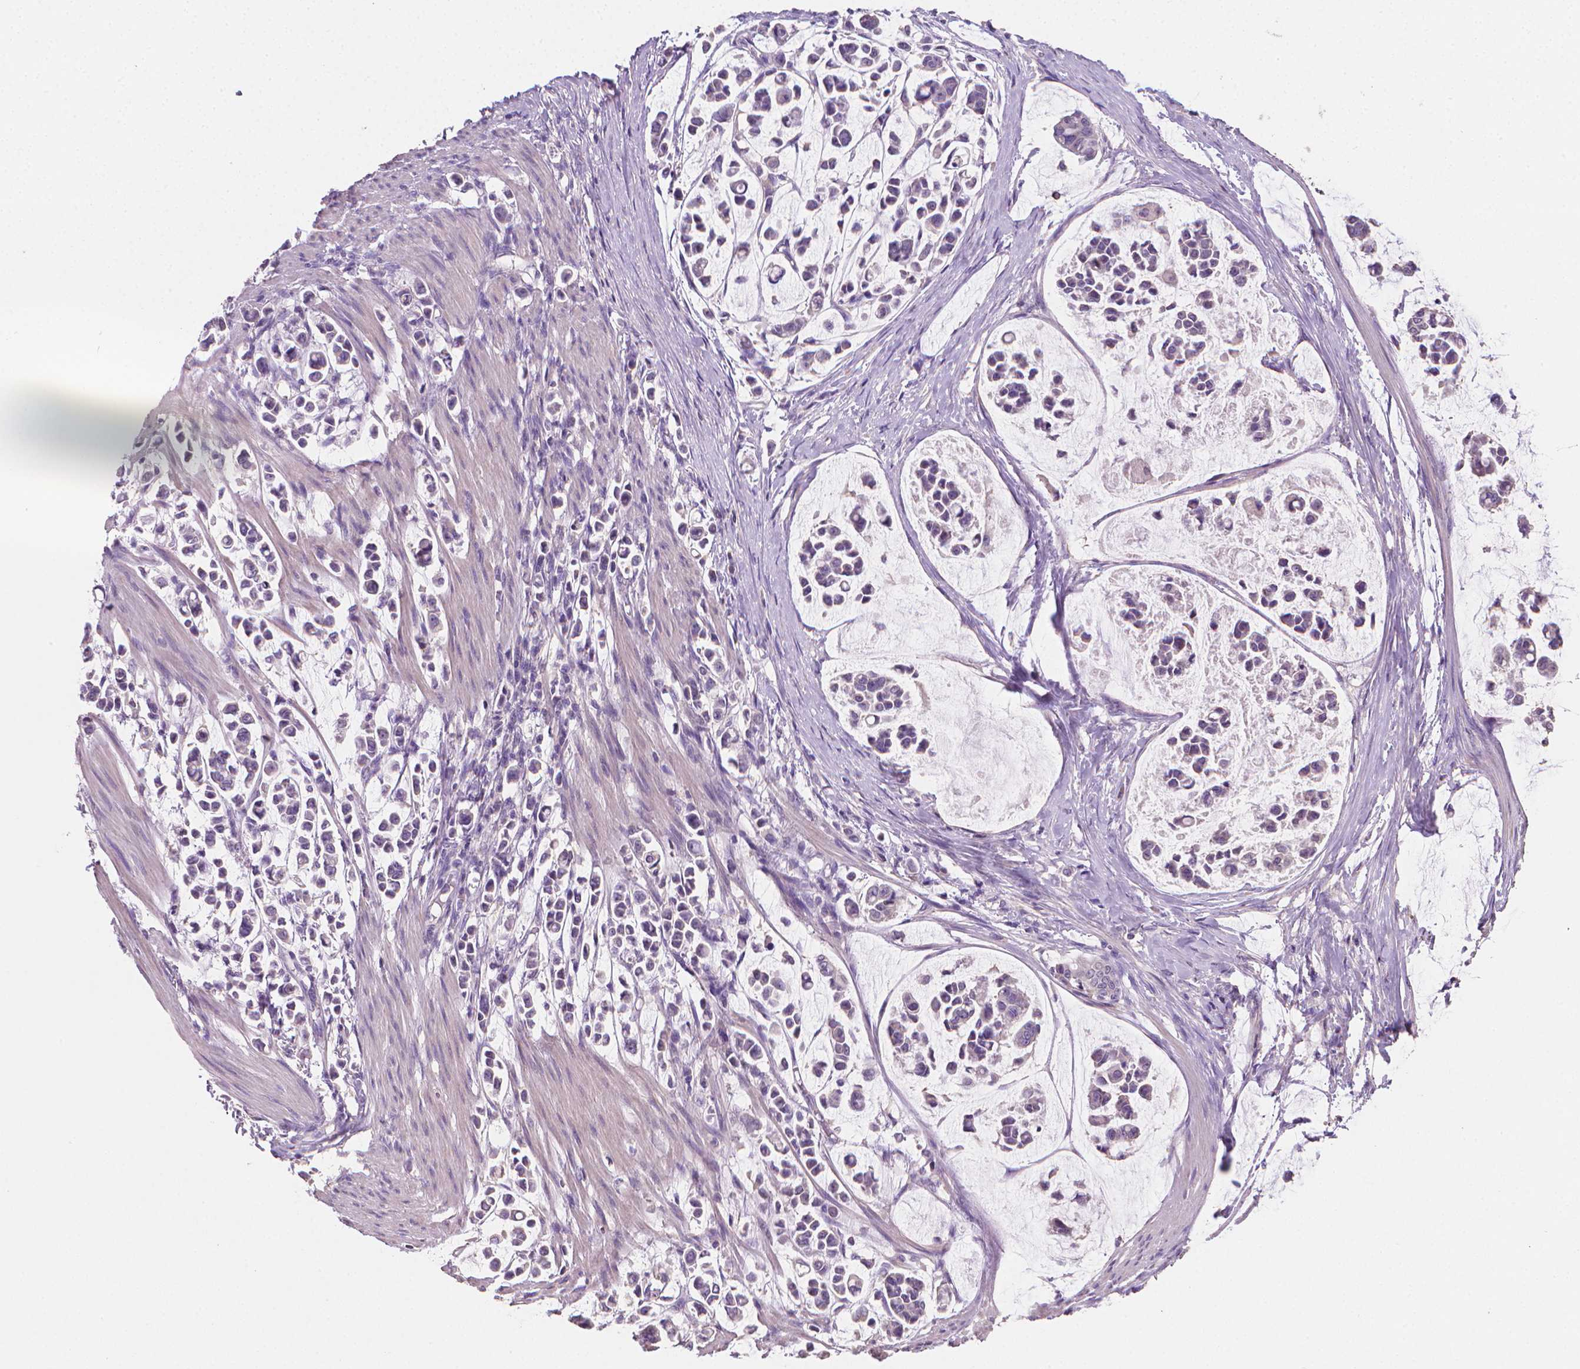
{"staining": {"intensity": "negative", "quantity": "none", "location": "none"}, "tissue": "stomach cancer", "cell_type": "Tumor cells", "image_type": "cancer", "snomed": [{"axis": "morphology", "description": "Adenocarcinoma, NOS"}, {"axis": "topography", "description": "Stomach"}], "caption": "DAB immunohistochemical staining of human stomach cancer reveals no significant expression in tumor cells.", "gene": "CATIP", "patient": {"sex": "male", "age": 82}}